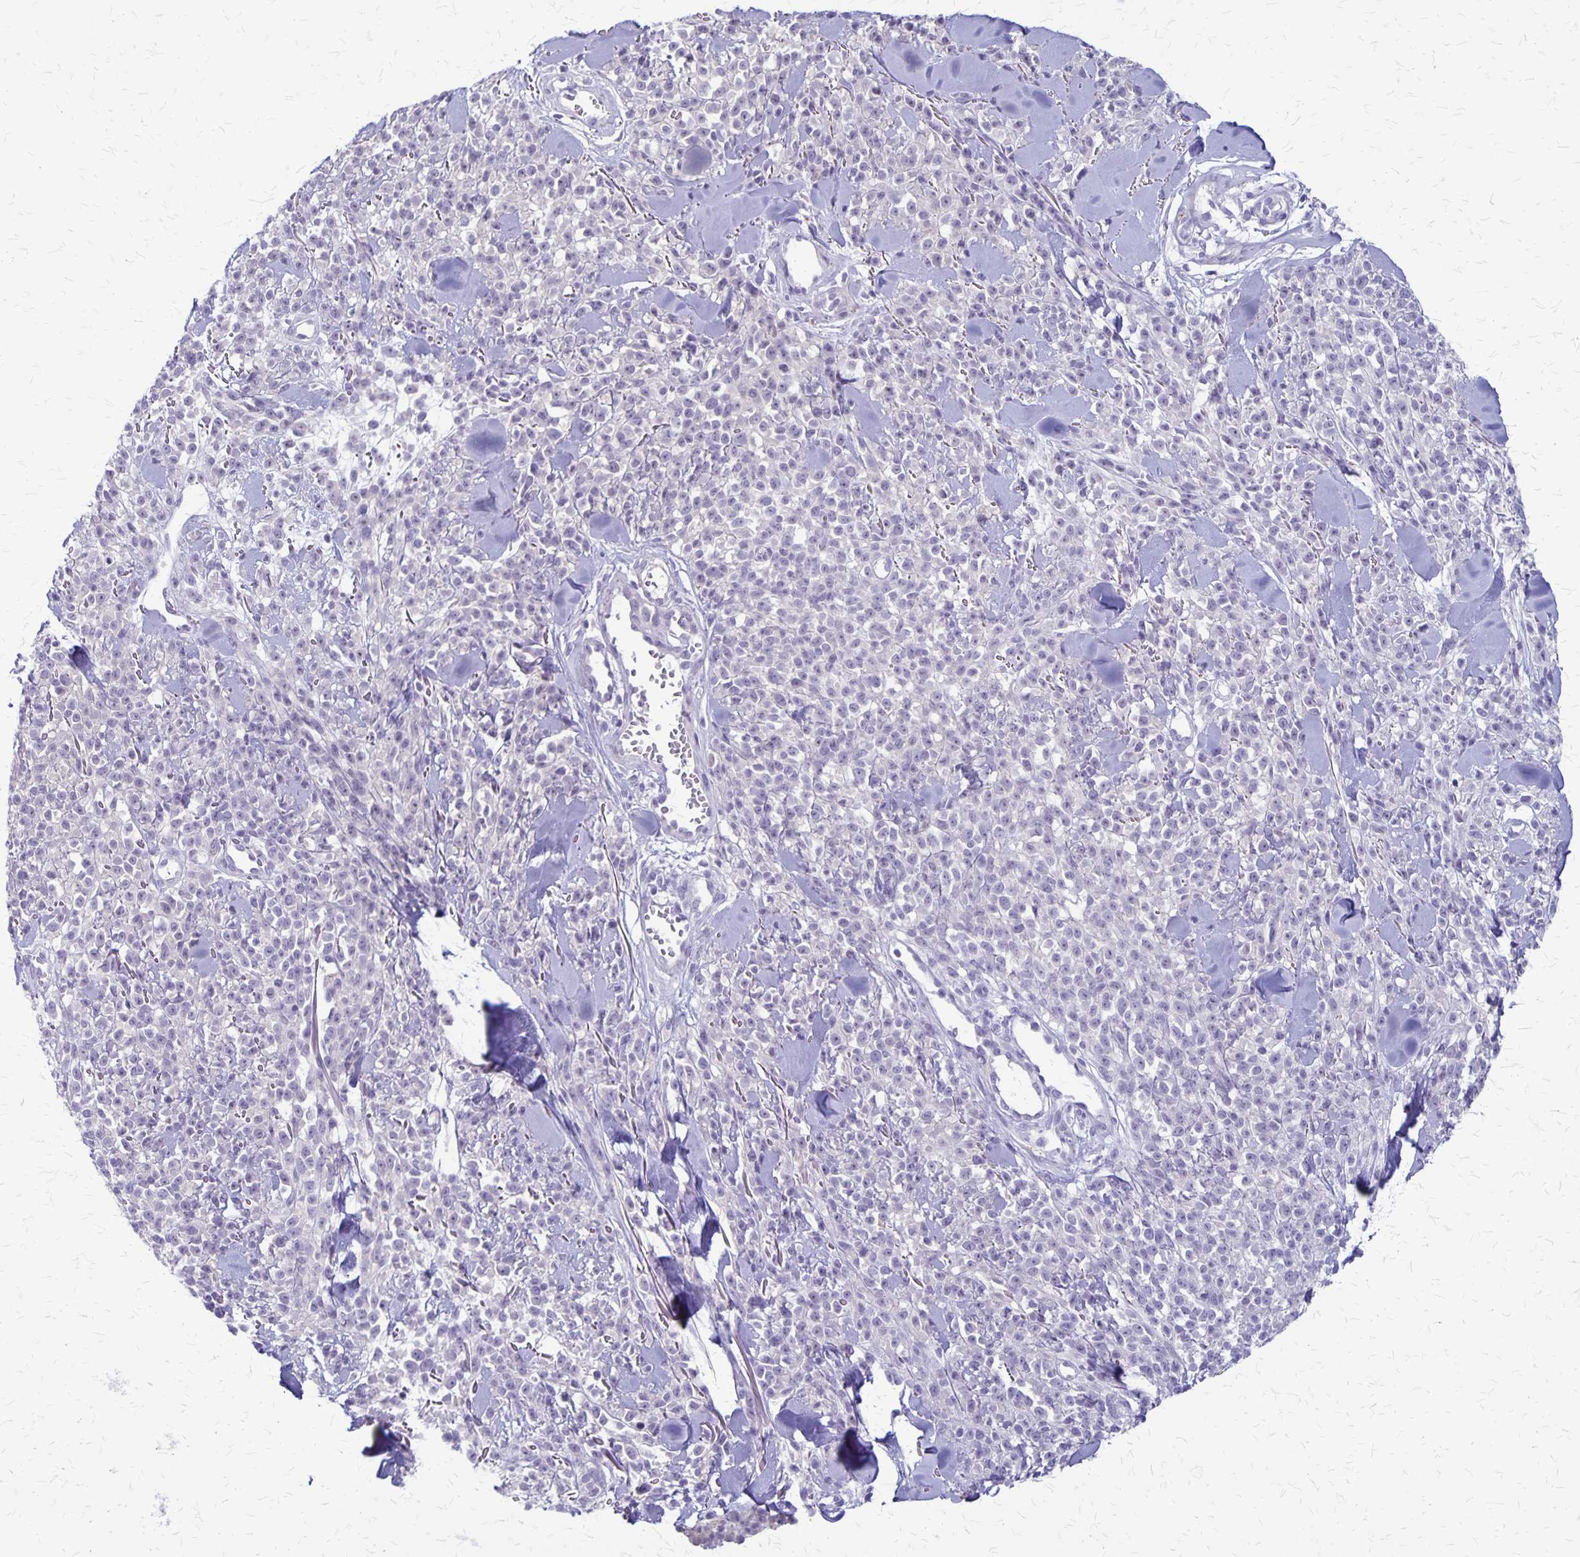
{"staining": {"intensity": "negative", "quantity": "none", "location": "none"}, "tissue": "melanoma", "cell_type": "Tumor cells", "image_type": "cancer", "snomed": [{"axis": "morphology", "description": "Malignant melanoma, NOS"}, {"axis": "topography", "description": "Skin"}, {"axis": "topography", "description": "Skin of trunk"}], "caption": "A high-resolution histopathology image shows IHC staining of malignant melanoma, which displays no significant staining in tumor cells.", "gene": "PLXNB3", "patient": {"sex": "male", "age": 74}}